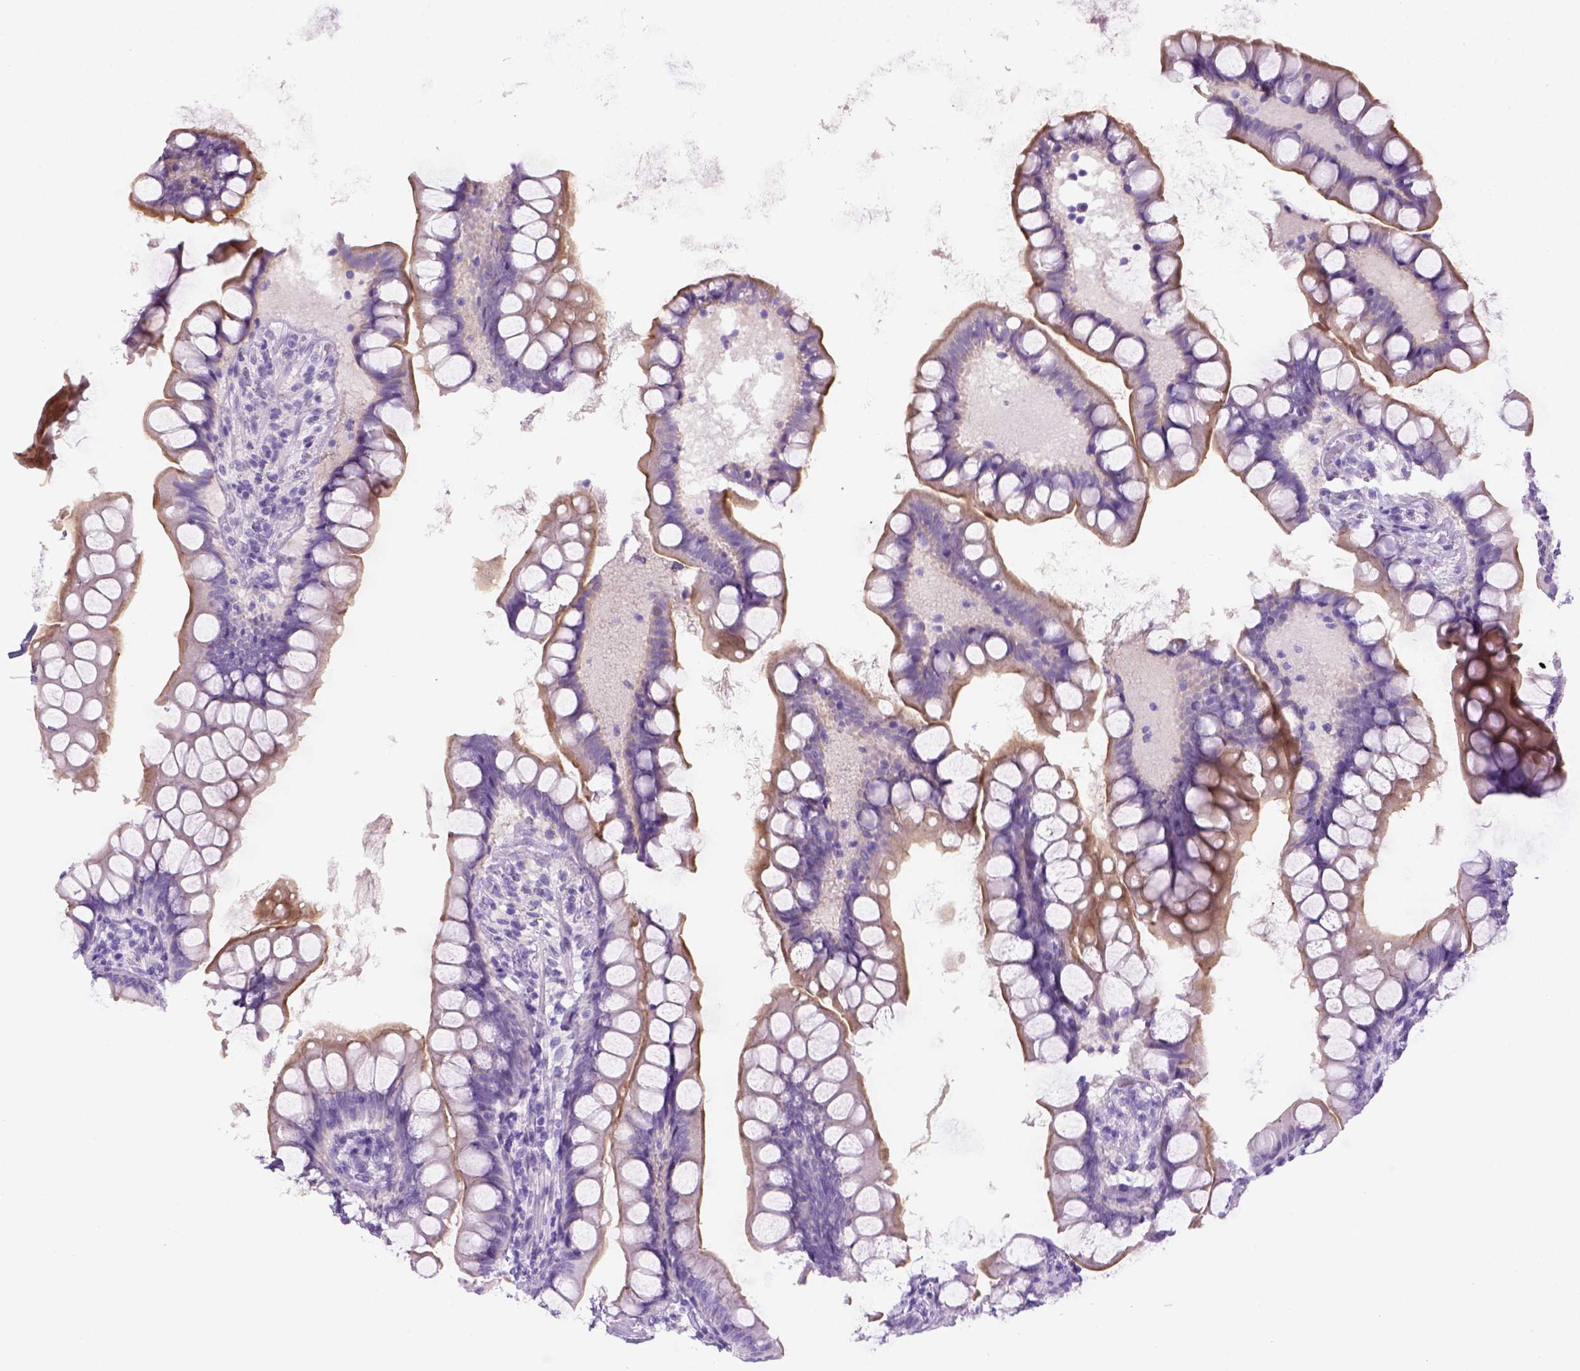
{"staining": {"intensity": "negative", "quantity": "none", "location": "none"}, "tissue": "small intestine", "cell_type": "Glandular cells", "image_type": "normal", "snomed": [{"axis": "morphology", "description": "Normal tissue, NOS"}, {"axis": "topography", "description": "Small intestine"}], "caption": "A micrograph of small intestine stained for a protein shows no brown staining in glandular cells. (Brightfield microscopy of DAB immunohistochemistry (IHC) at high magnification).", "gene": "SGCG", "patient": {"sex": "male", "age": 70}}